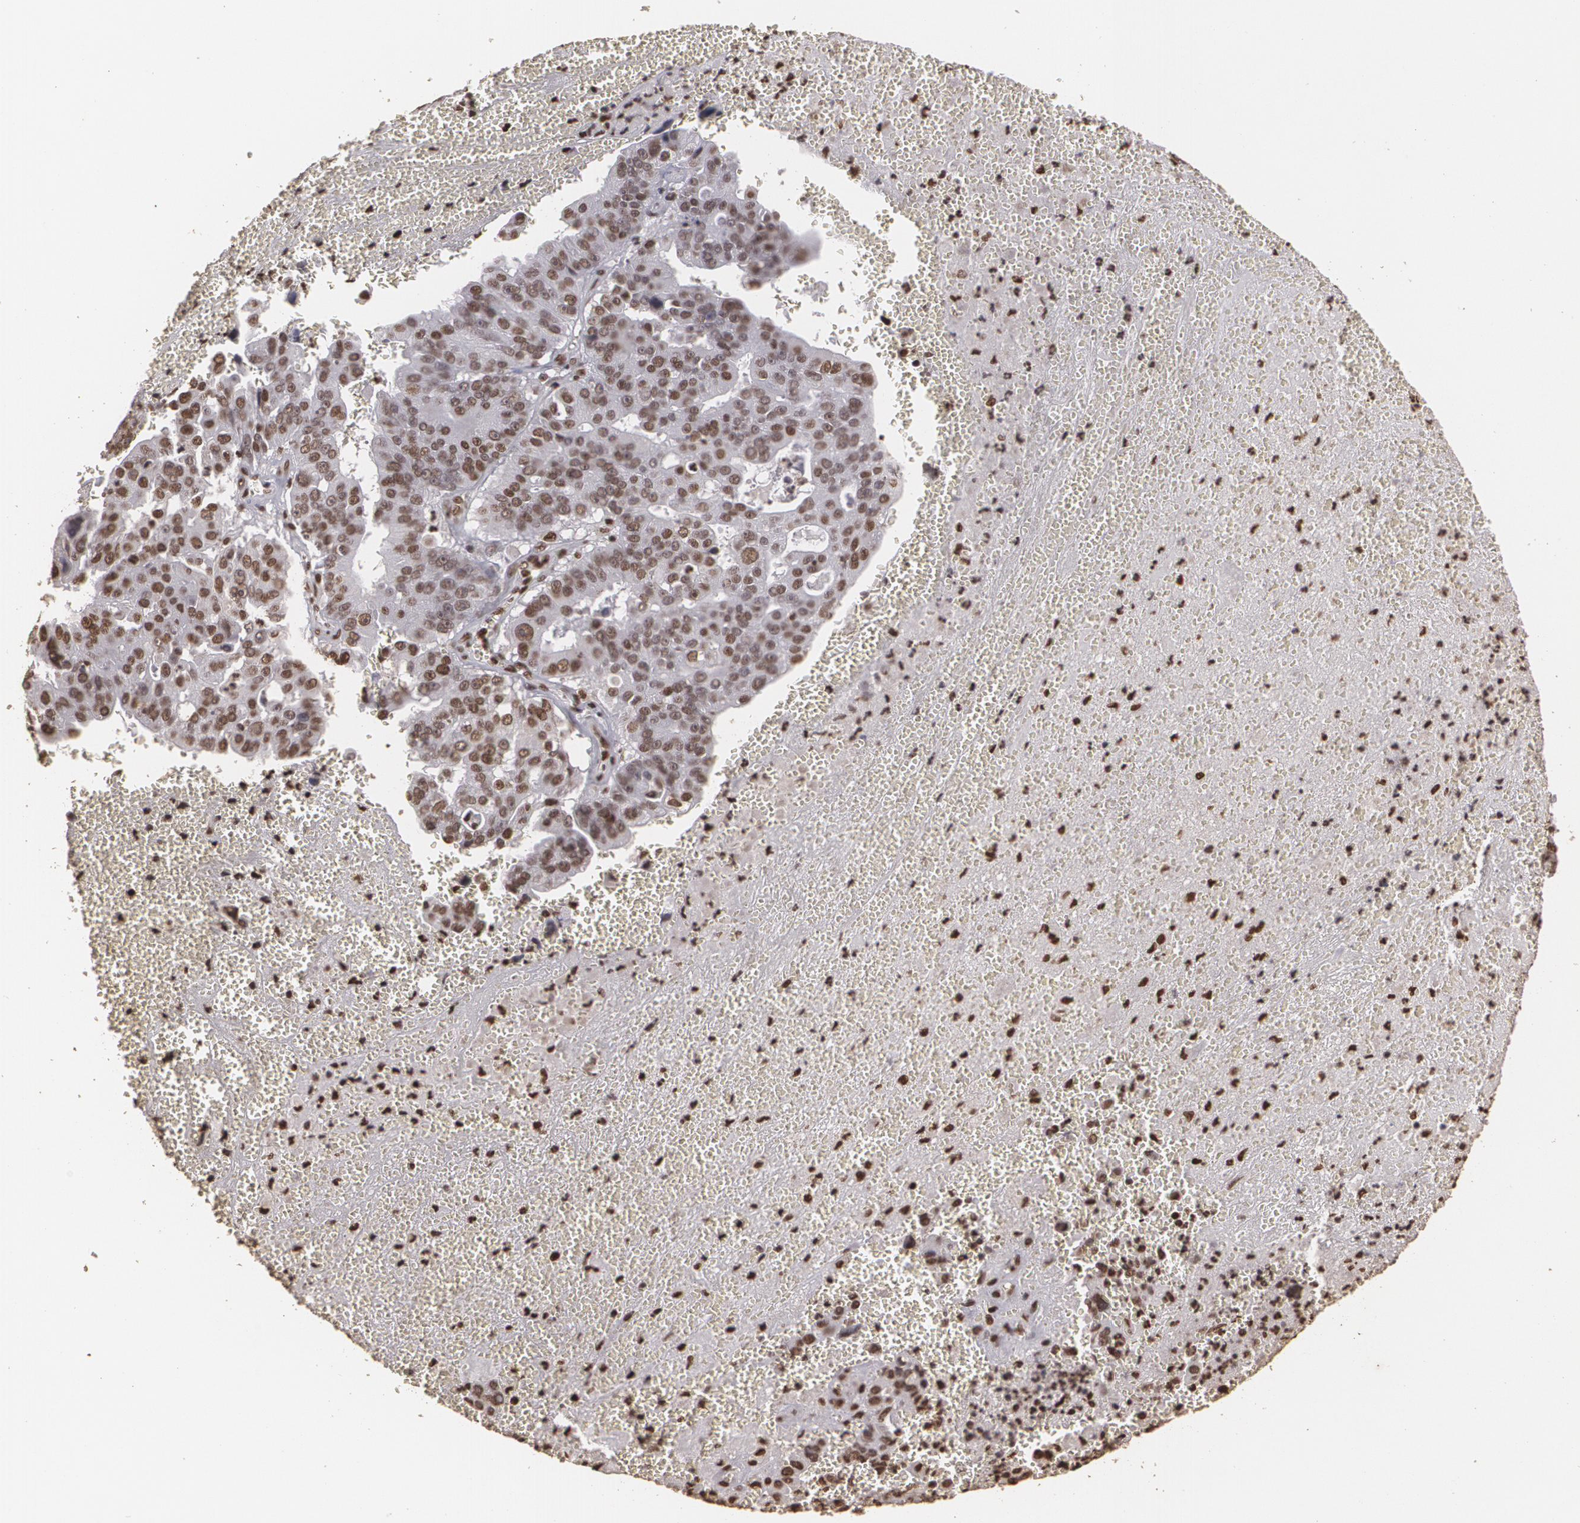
{"staining": {"intensity": "strong", "quantity": ">75%", "location": "cytoplasmic/membranous,nuclear"}, "tissue": "liver cancer", "cell_type": "Tumor cells", "image_type": "cancer", "snomed": [{"axis": "morphology", "description": "Cholangiocarcinoma"}, {"axis": "topography", "description": "Liver"}], "caption": "This is an image of IHC staining of liver cholangiocarcinoma, which shows strong positivity in the cytoplasmic/membranous and nuclear of tumor cells.", "gene": "RCOR1", "patient": {"sex": "female", "age": 79}}